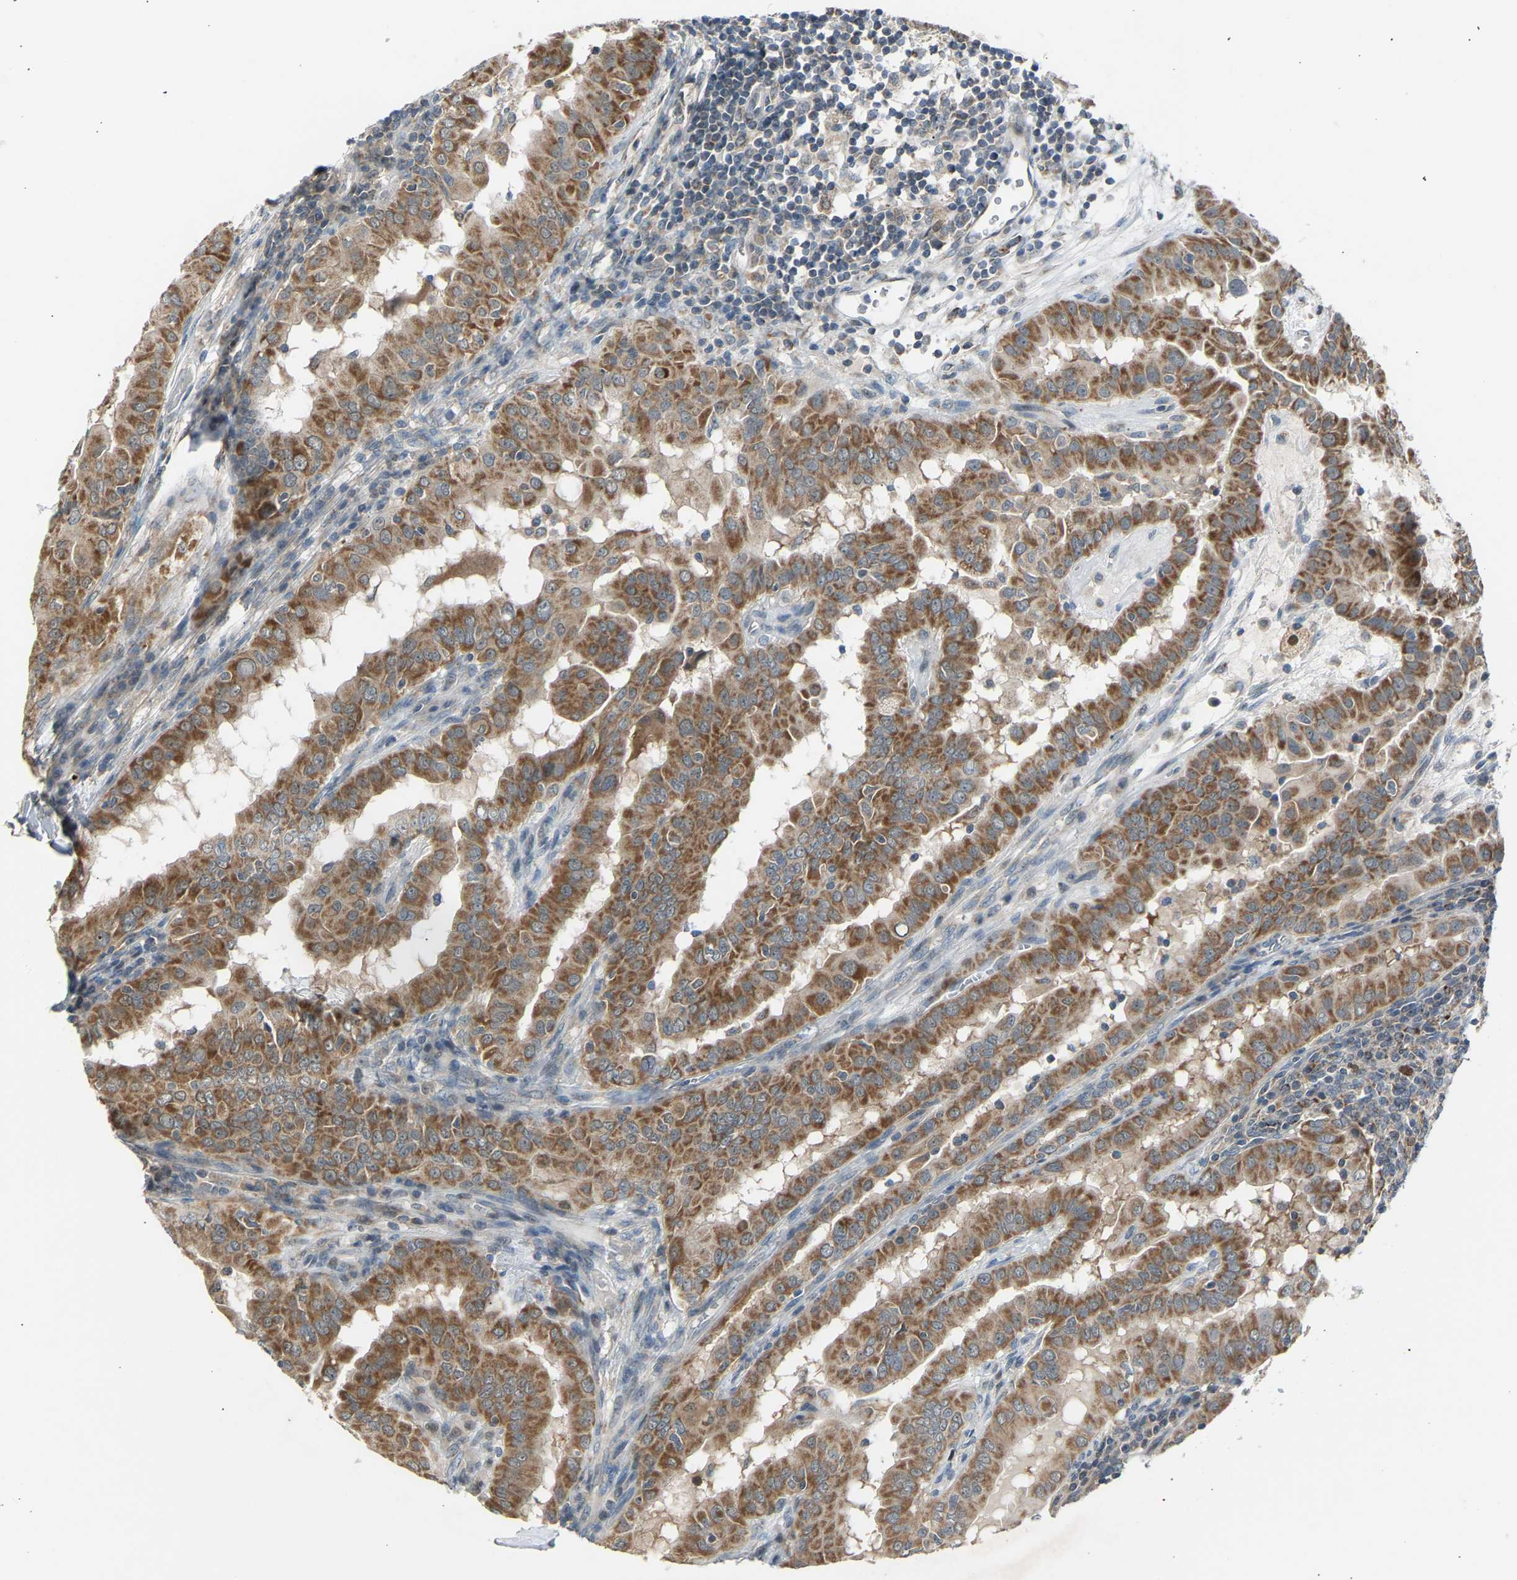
{"staining": {"intensity": "moderate", "quantity": ">75%", "location": "cytoplasmic/membranous"}, "tissue": "thyroid cancer", "cell_type": "Tumor cells", "image_type": "cancer", "snomed": [{"axis": "morphology", "description": "Papillary adenocarcinoma, NOS"}, {"axis": "topography", "description": "Thyroid gland"}], "caption": "Immunohistochemistry (DAB) staining of thyroid cancer (papillary adenocarcinoma) demonstrates moderate cytoplasmic/membranous protein expression in approximately >75% of tumor cells.", "gene": "SLIRP", "patient": {"sex": "male", "age": 33}}